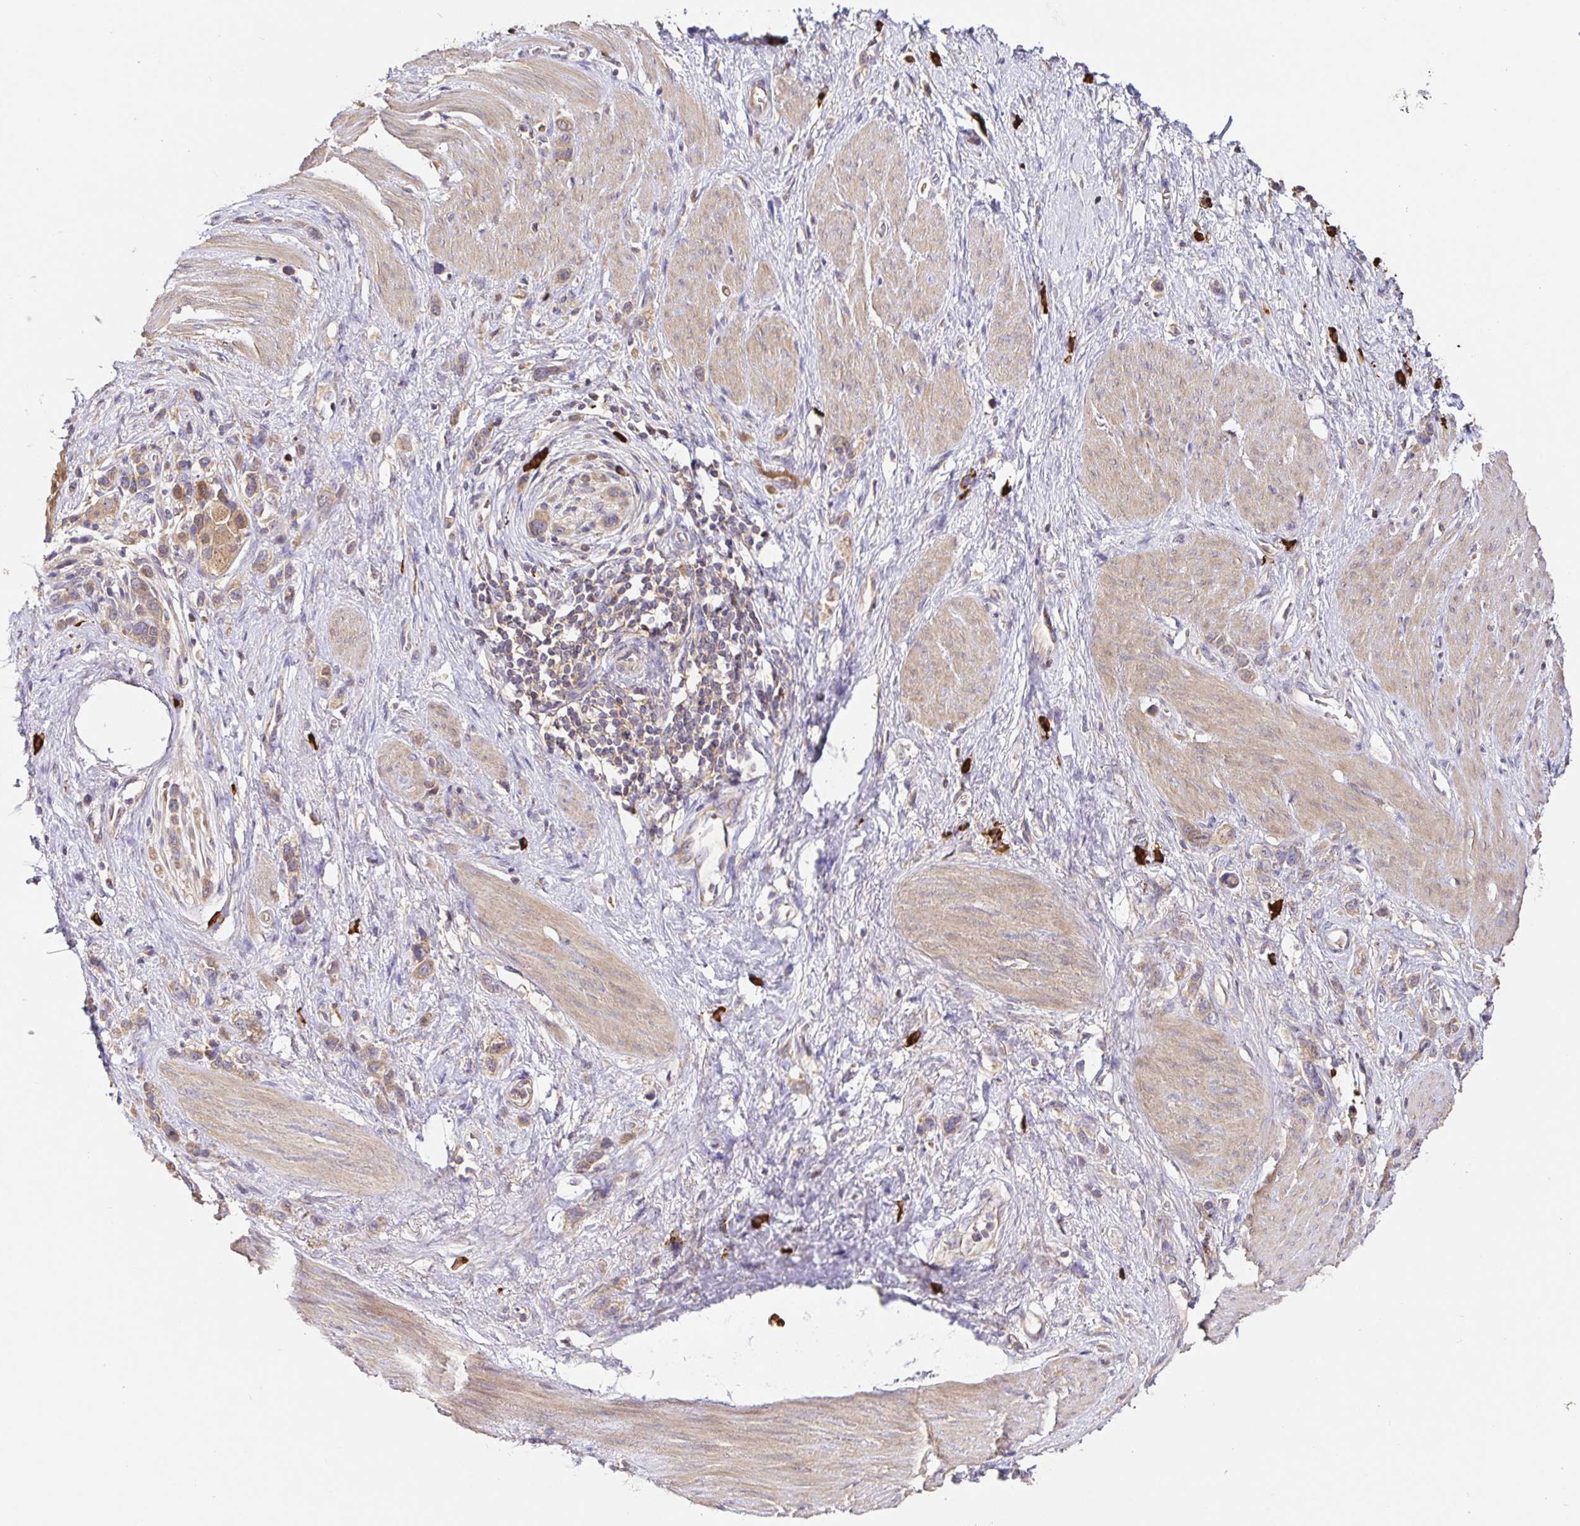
{"staining": {"intensity": "weak", "quantity": "25%-75%", "location": "cytoplasmic/membranous"}, "tissue": "stomach cancer", "cell_type": "Tumor cells", "image_type": "cancer", "snomed": [{"axis": "morphology", "description": "Adenocarcinoma, NOS"}, {"axis": "topography", "description": "Stomach"}], "caption": "Human stomach cancer (adenocarcinoma) stained with a brown dye exhibits weak cytoplasmic/membranous positive expression in approximately 25%-75% of tumor cells.", "gene": "HAGH", "patient": {"sex": "female", "age": 65}}